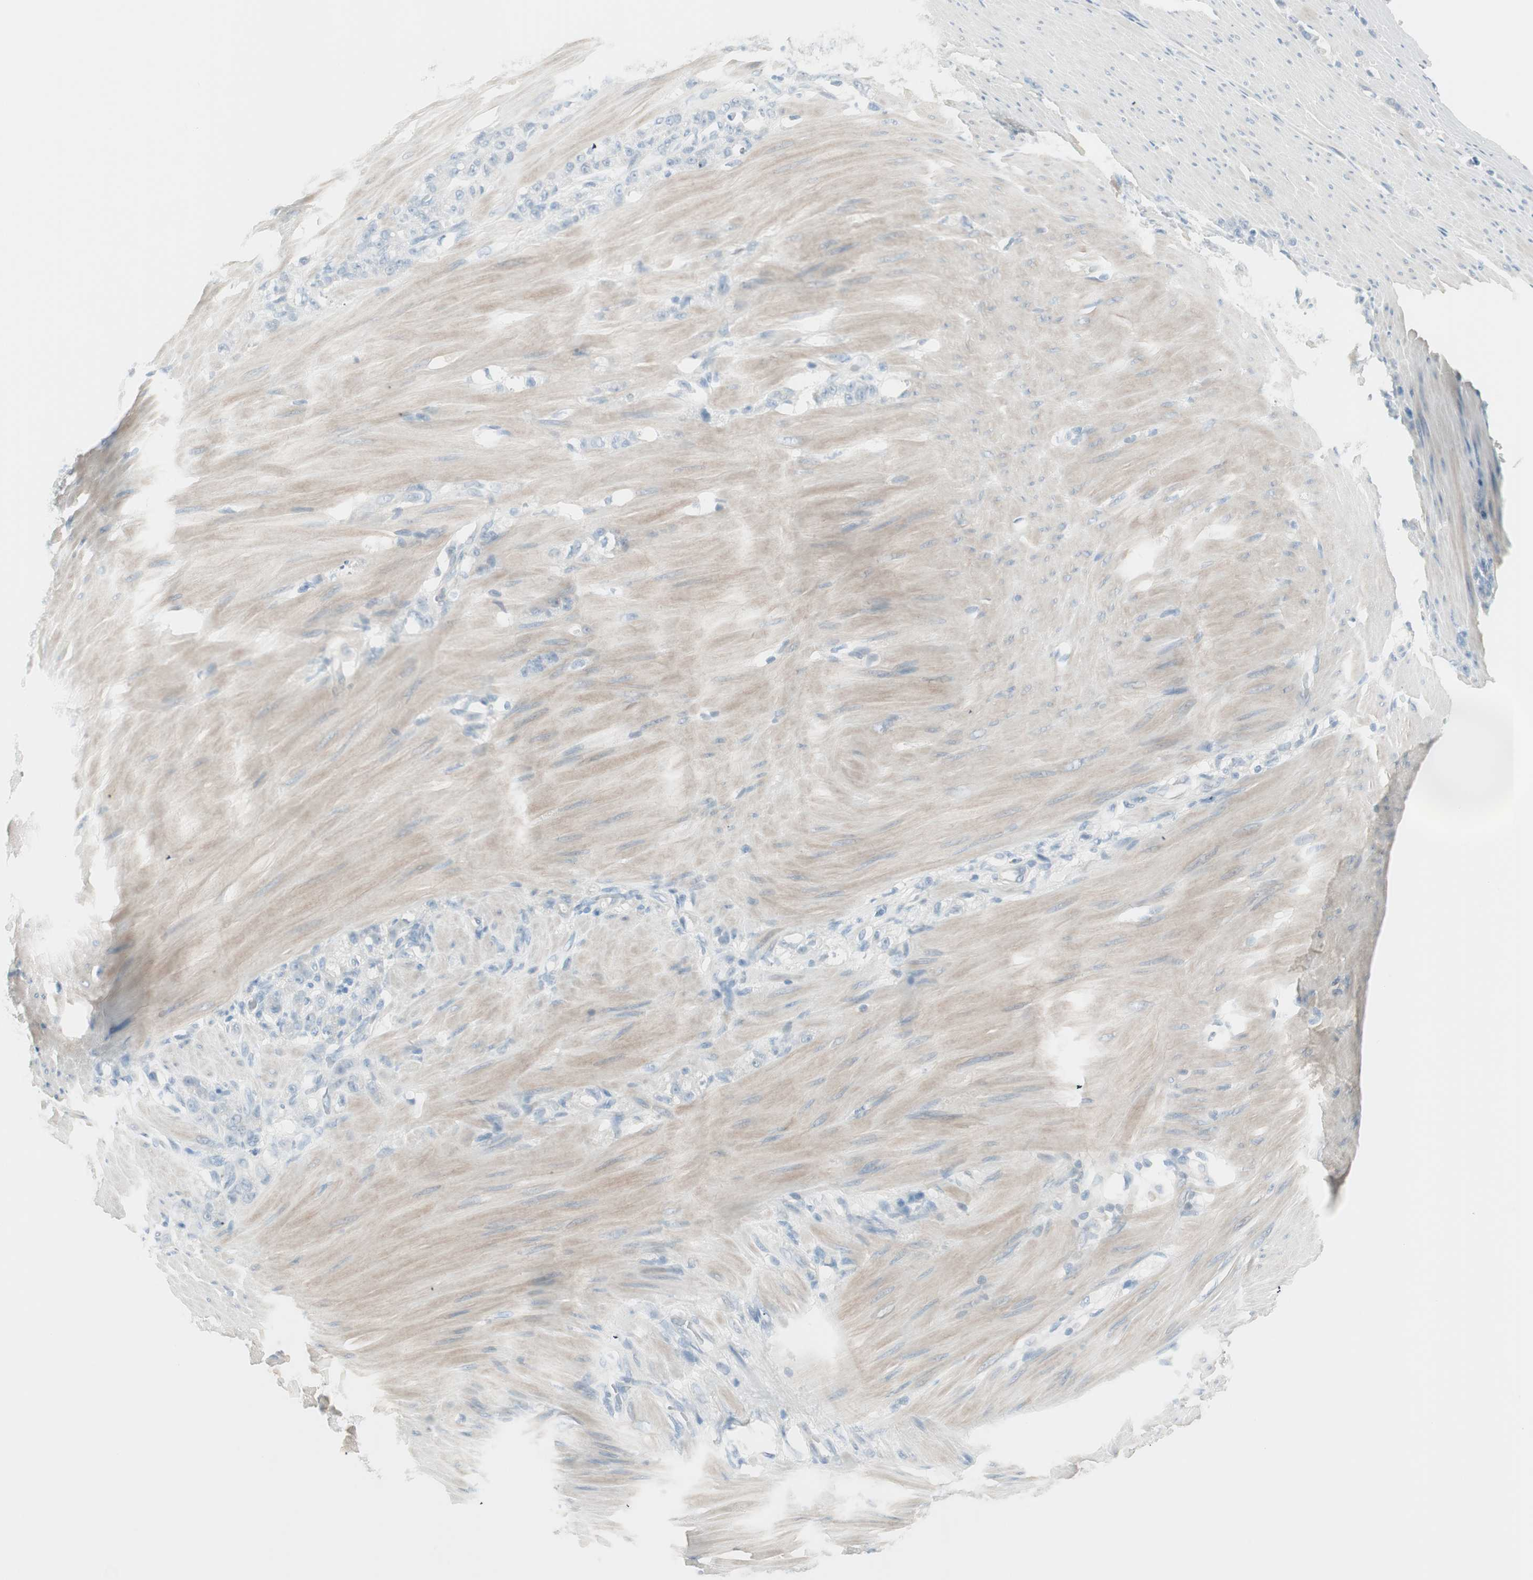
{"staining": {"intensity": "negative", "quantity": "none", "location": "none"}, "tissue": "stomach cancer", "cell_type": "Tumor cells", "image_type": "cancer", "snomed": [{"axis": "morphology", "description": "Adenocarcinoma, NOS"}, {"axis": "topography", "description": "Stomach"}], "caption": "DAB (3,3'-diaminobenzidine) immunohistochemical staining of human stomach adenocarcinoma exhibits no significant positivity in tumor cells. The staining is performed using DAB brown chromogen with nuclei counter-stained in using hematoxylin.", "gene": "ITLN2", "patient": {"sex": "male", "age": 82}}